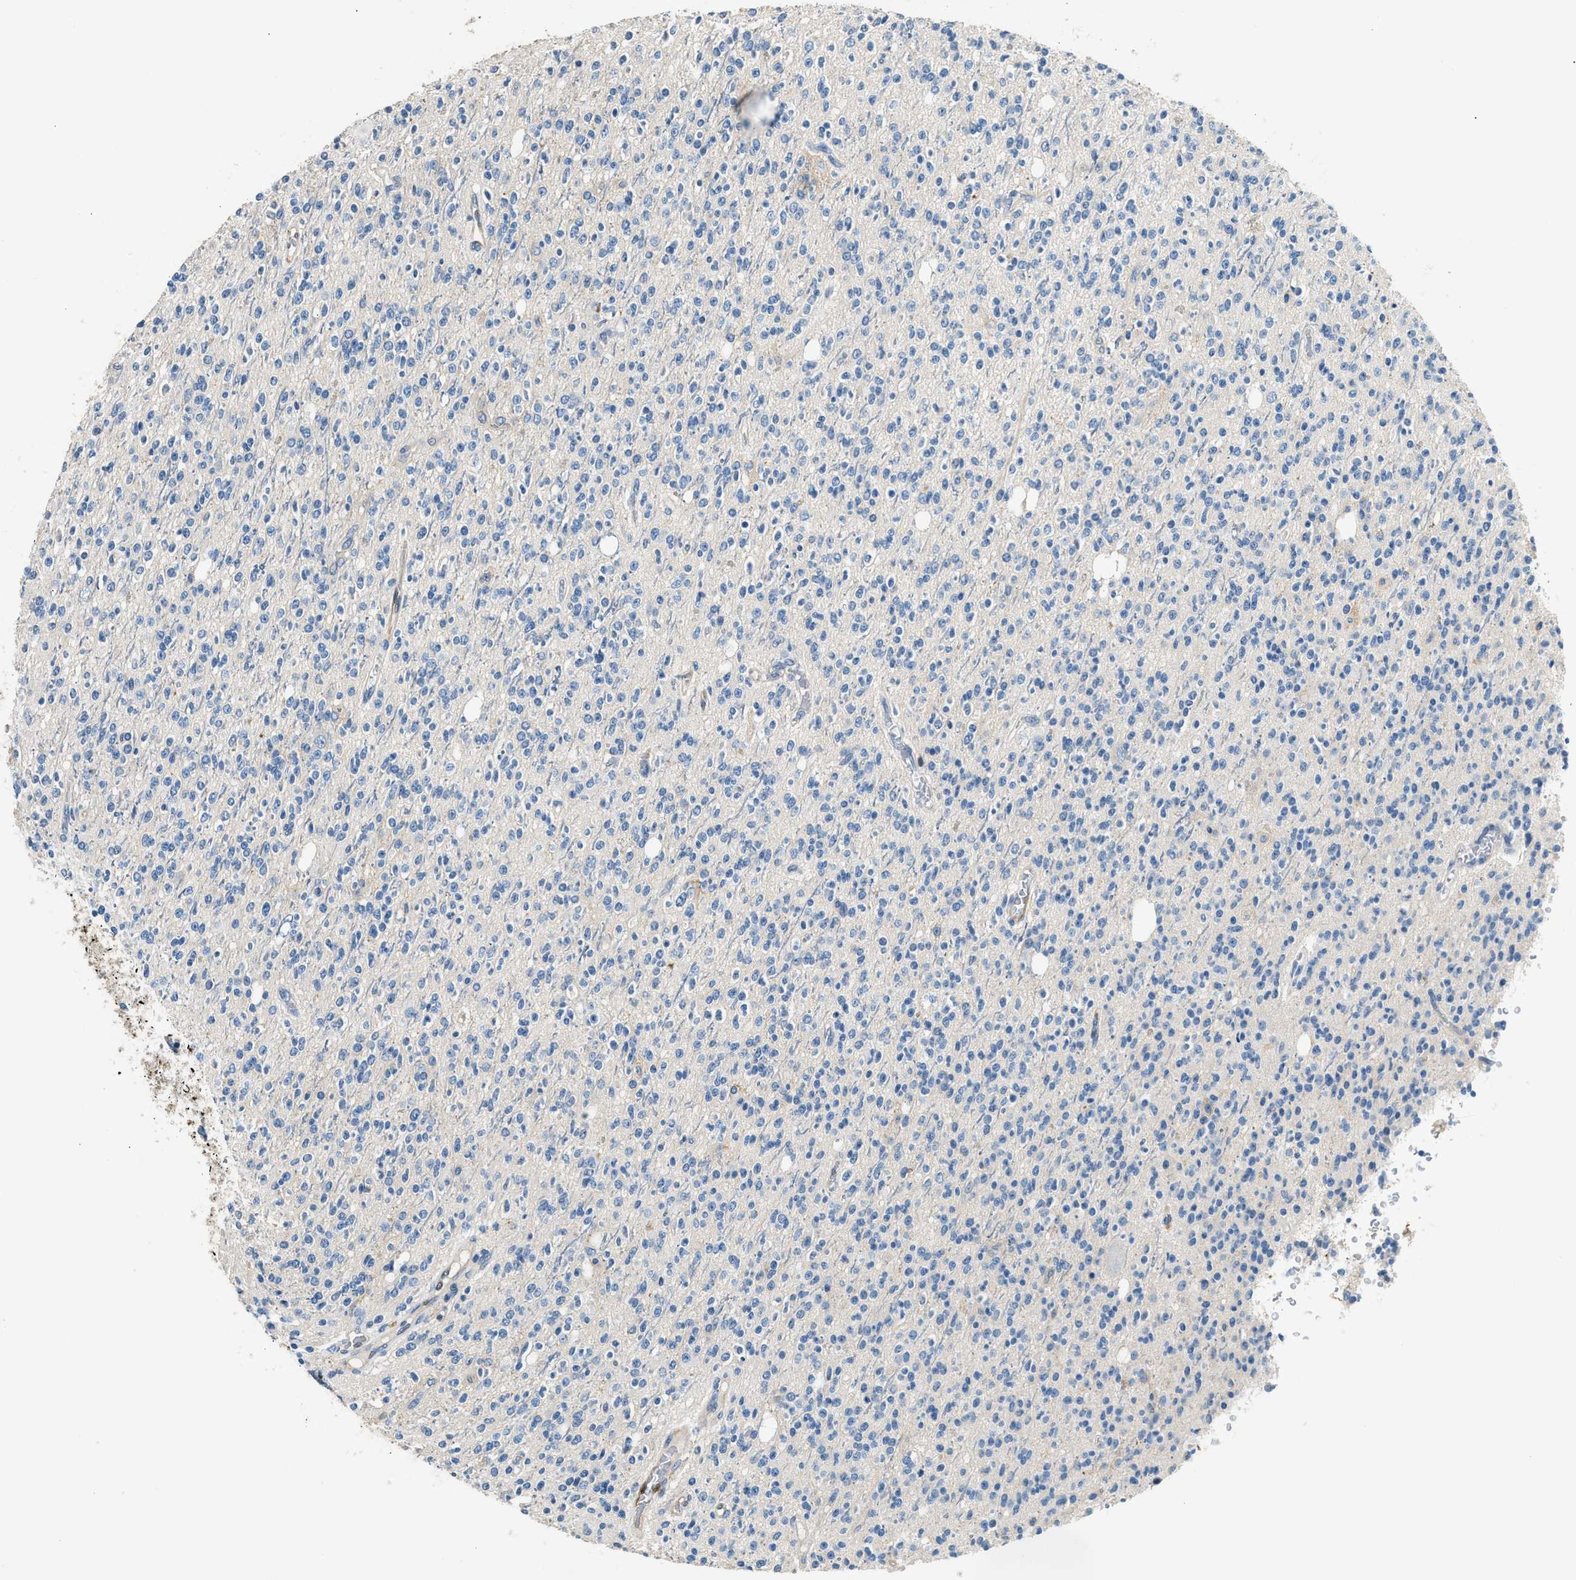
{"staining": {"intensity": "negative", "quantity": "none", "location": "none"}, "tissue": "glioma", "cell_type": "Tumor cells", "image_type": "cancer", "snomed": [{"axis": "morphology", "description": "Glioma, malignant, High grade"}, {"axis": "topography", "description": "Brain"}], "caption": "Protein analysis of glioma shows no significant expression in tumor cells.", "gene": "ANXA3", "patient": {"sex": "male", "age": 34}}